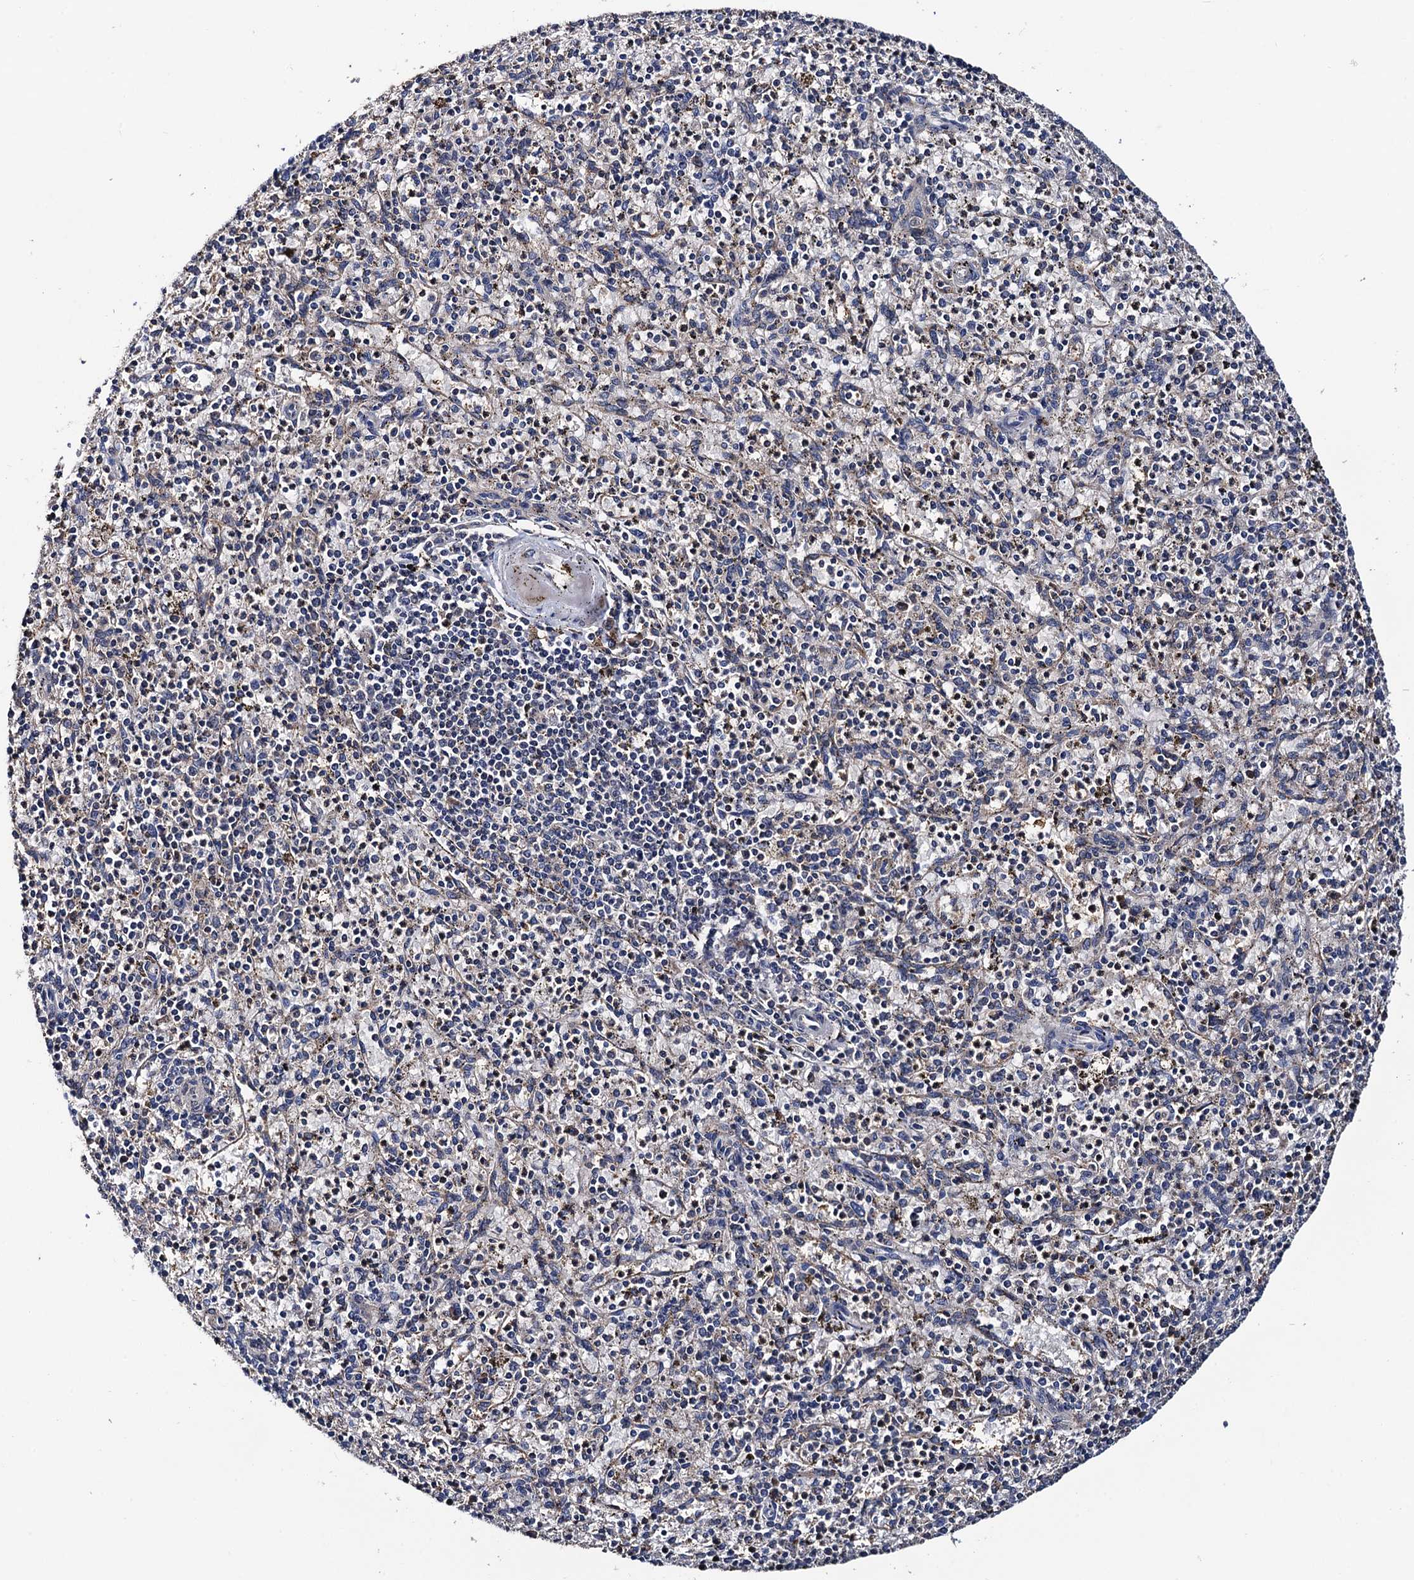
{"staining": {"intensity": "negative", "quantity": "none", "location": "none"}, "tissue": "spleen", "cell_type": "Cells in red pulp", "image_type": "normal", "snomed": [{"axis": "morphology", "description": "Normal tissue, NOS"}, {"axis": "topography", "description": "Spleen"}], "caption": "Cells in red pulp show no significant expression in benign spleen. The staining is performed using DAB (3,3'-diaminobenzidine) brown chromogen with nuclei counter-stained in using hematoxylin.", "gene": "RGS11", "patient": {"sex": "male", "age": 72}}